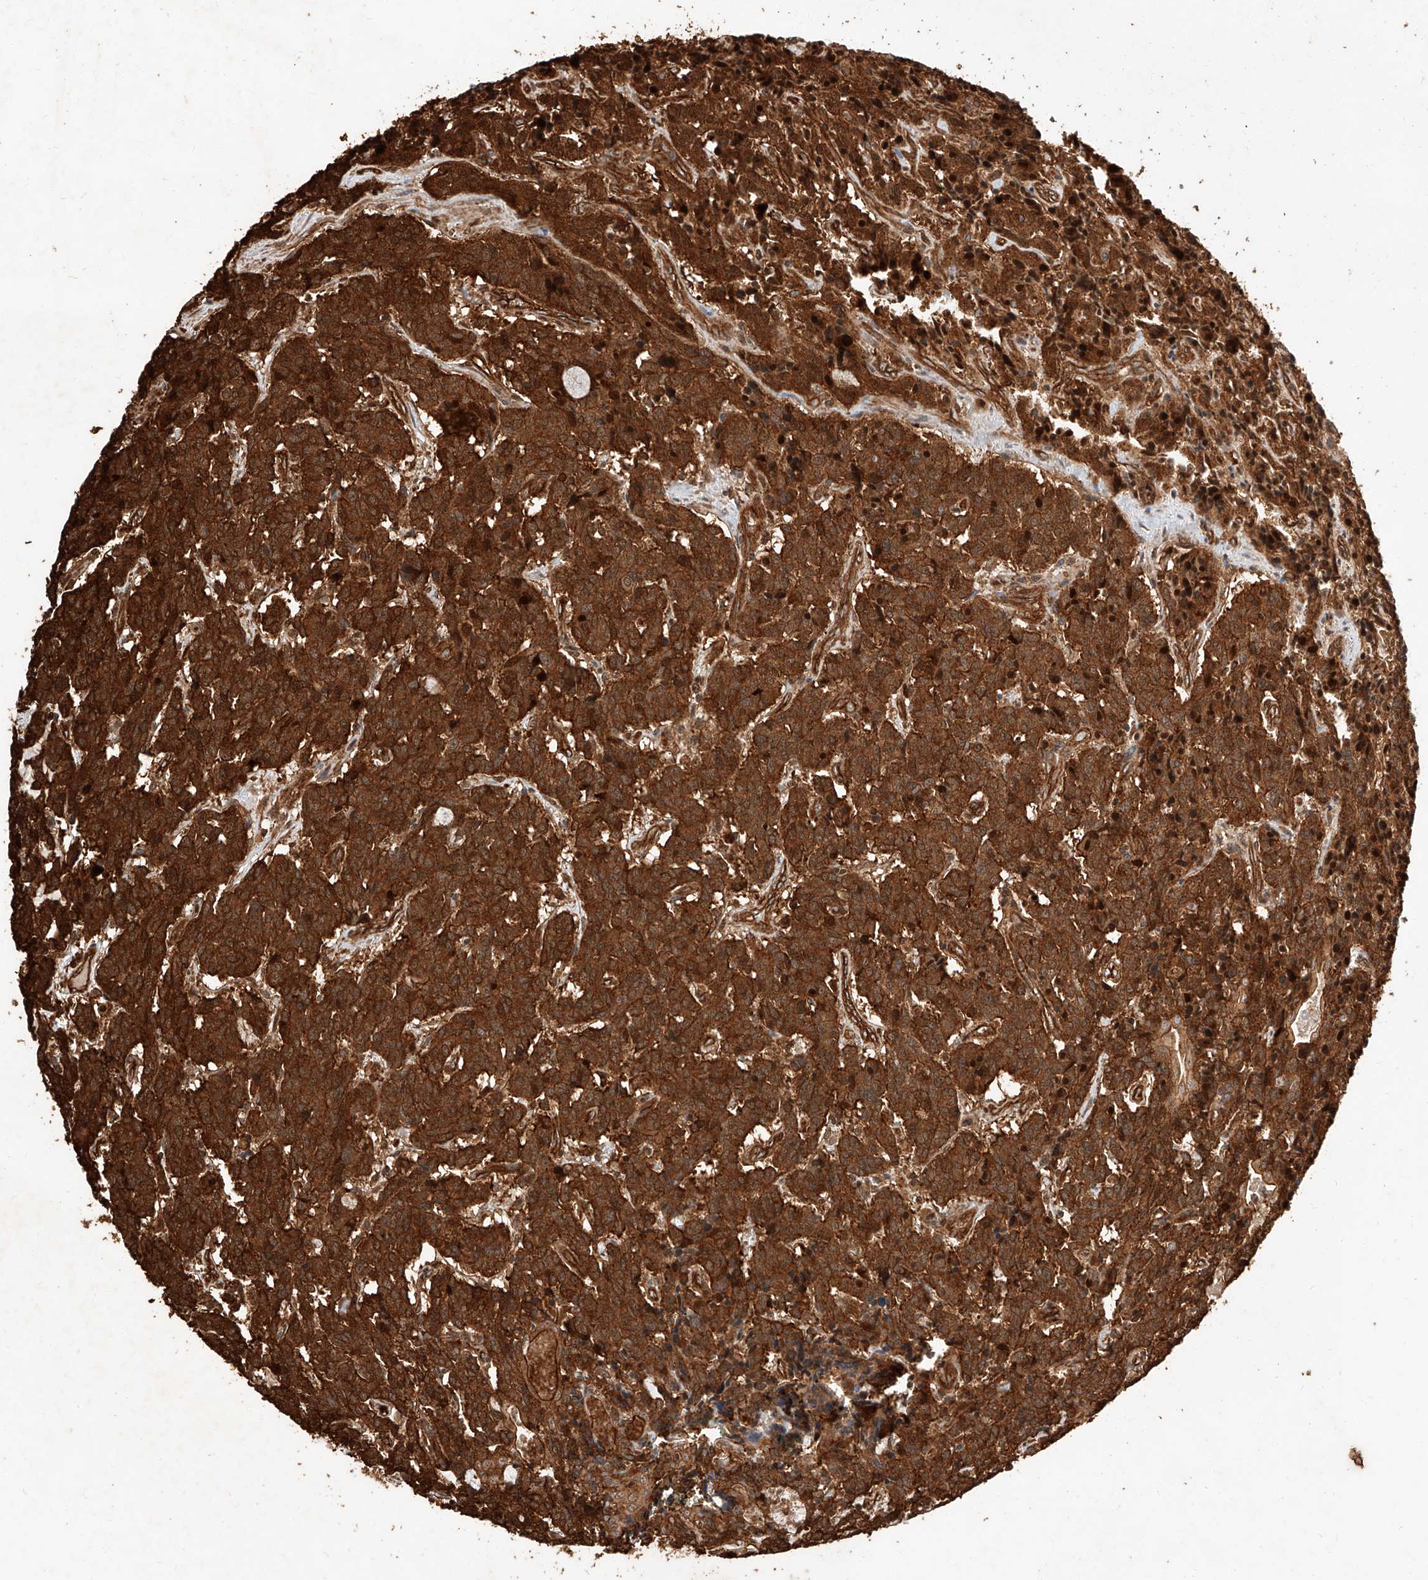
{"staining": {"intensity": "strong", "quantity": ">75%", "location": "cytoplasmic/membranous"}, "tissue": "carcinoid", "cell_type": "Tumor cells", "image_type": "cancer", "snomed": [{"axis": "morphology", "description": "Carcinoid, malignant, NOS"}, {"axis": "topography", "description": "Lung"}], "caption": "Strong cytoplasmic/membranous staining is identified in about >75% of tumor cells in malignant carcinoid.", "gene": "GHDC", "patient": {"sex": "female", "age": 46}}